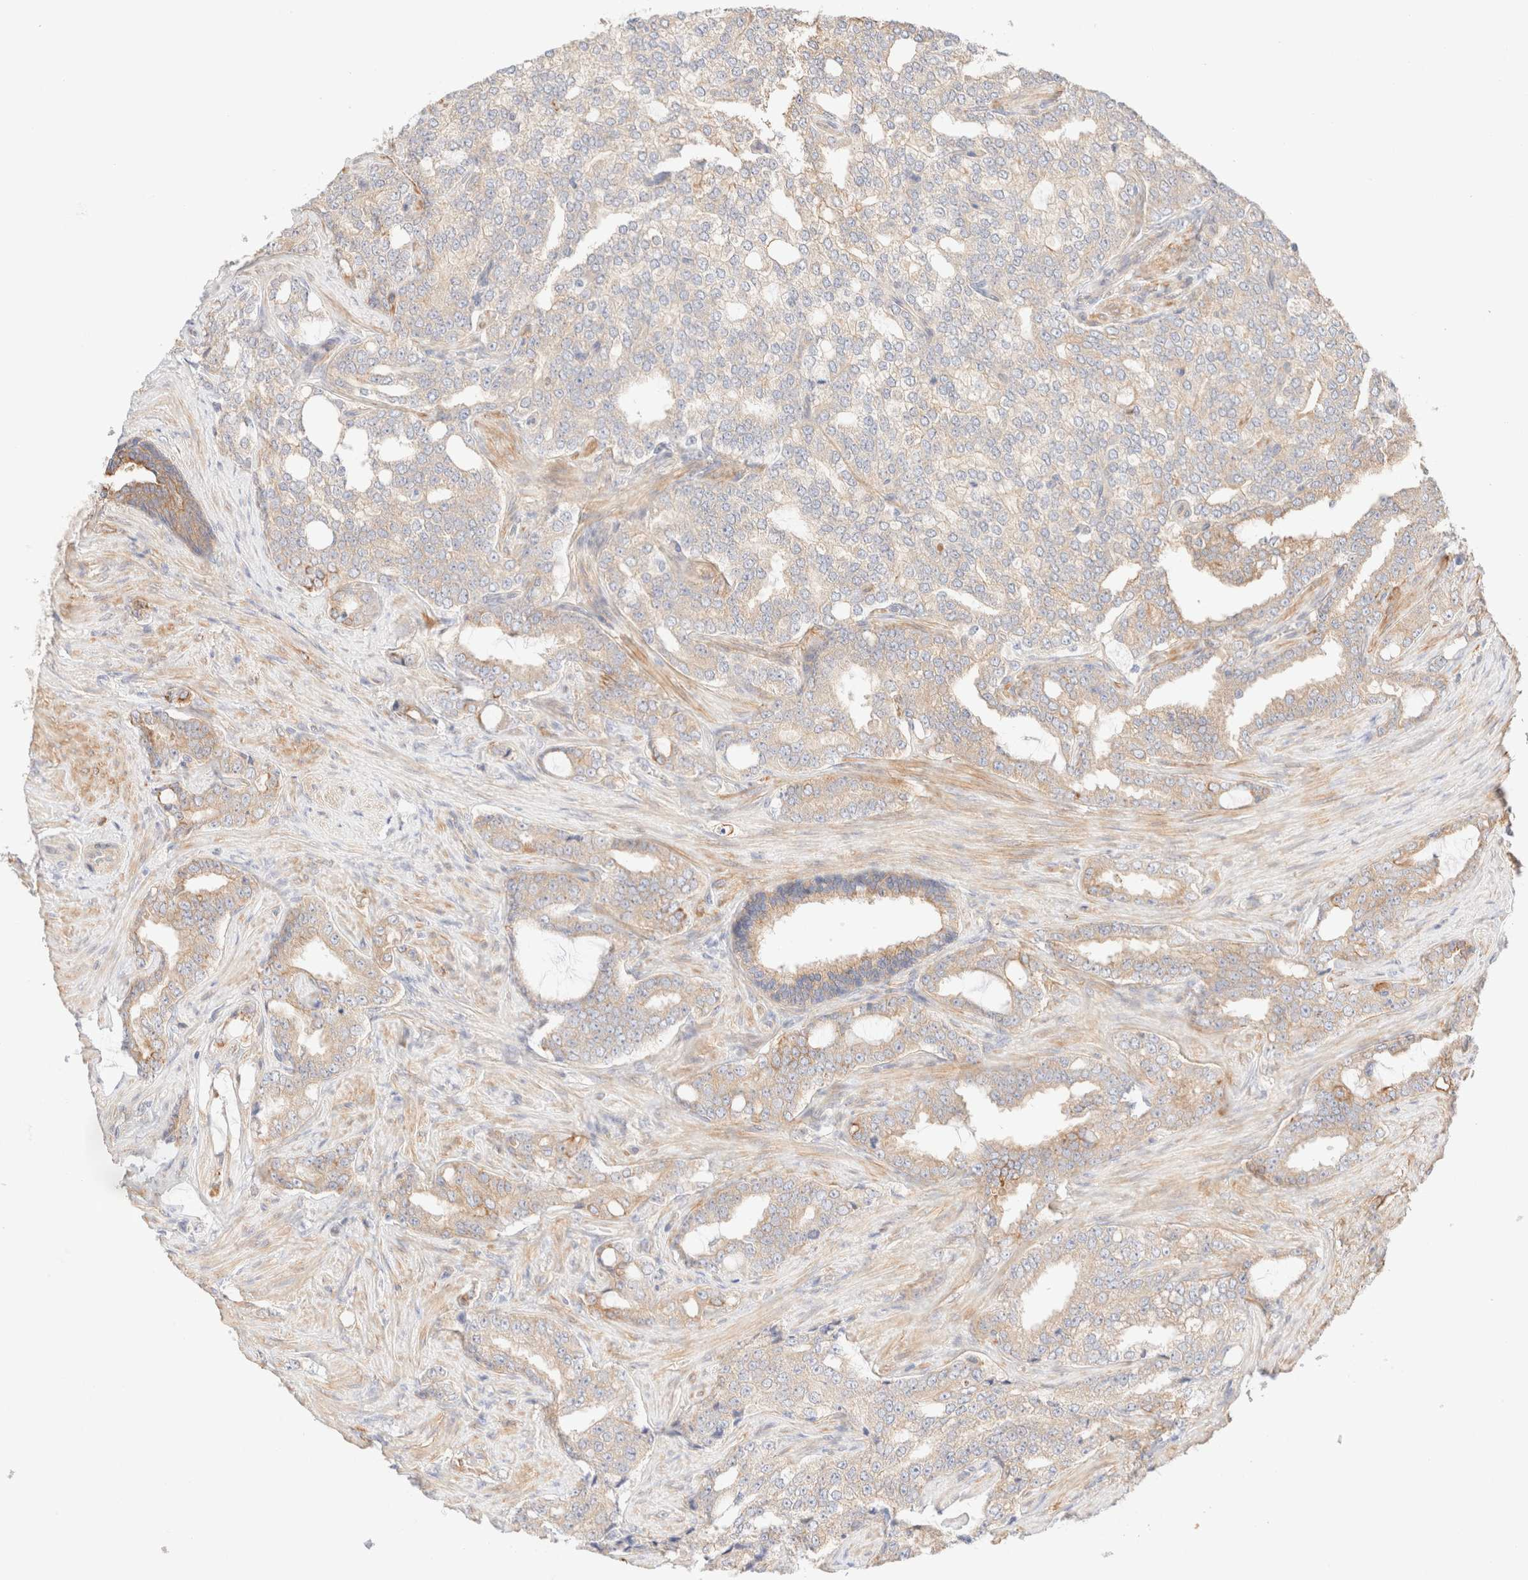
{"staining": {"intensity": "weak", "quantity": "<25%", "location": "cytoplasmic/membranous"}, "tissue": "prostate cancer", "cell_type": "Tumor cells", "image_type": "cancer", "snomed": [{"axis": "morphology", "description": "Adenocarcinoma, High grade"}, {"axis": "topography", "description": "Prostate"}], "caption": "Immunohistochemistry (IHC) micrograph of neoplastic tissue: high-grade adenocarcinoma (prostate) stained with DAB exhibits no significant protein positivity in tumor cells. (DAB (3,3'-diaminobenzidine) immunohistochemistry visualized using brightfield microscopy, high magnification).", "gene": "NIBAN2", "patient": {"sex": "male", "age": 64}}